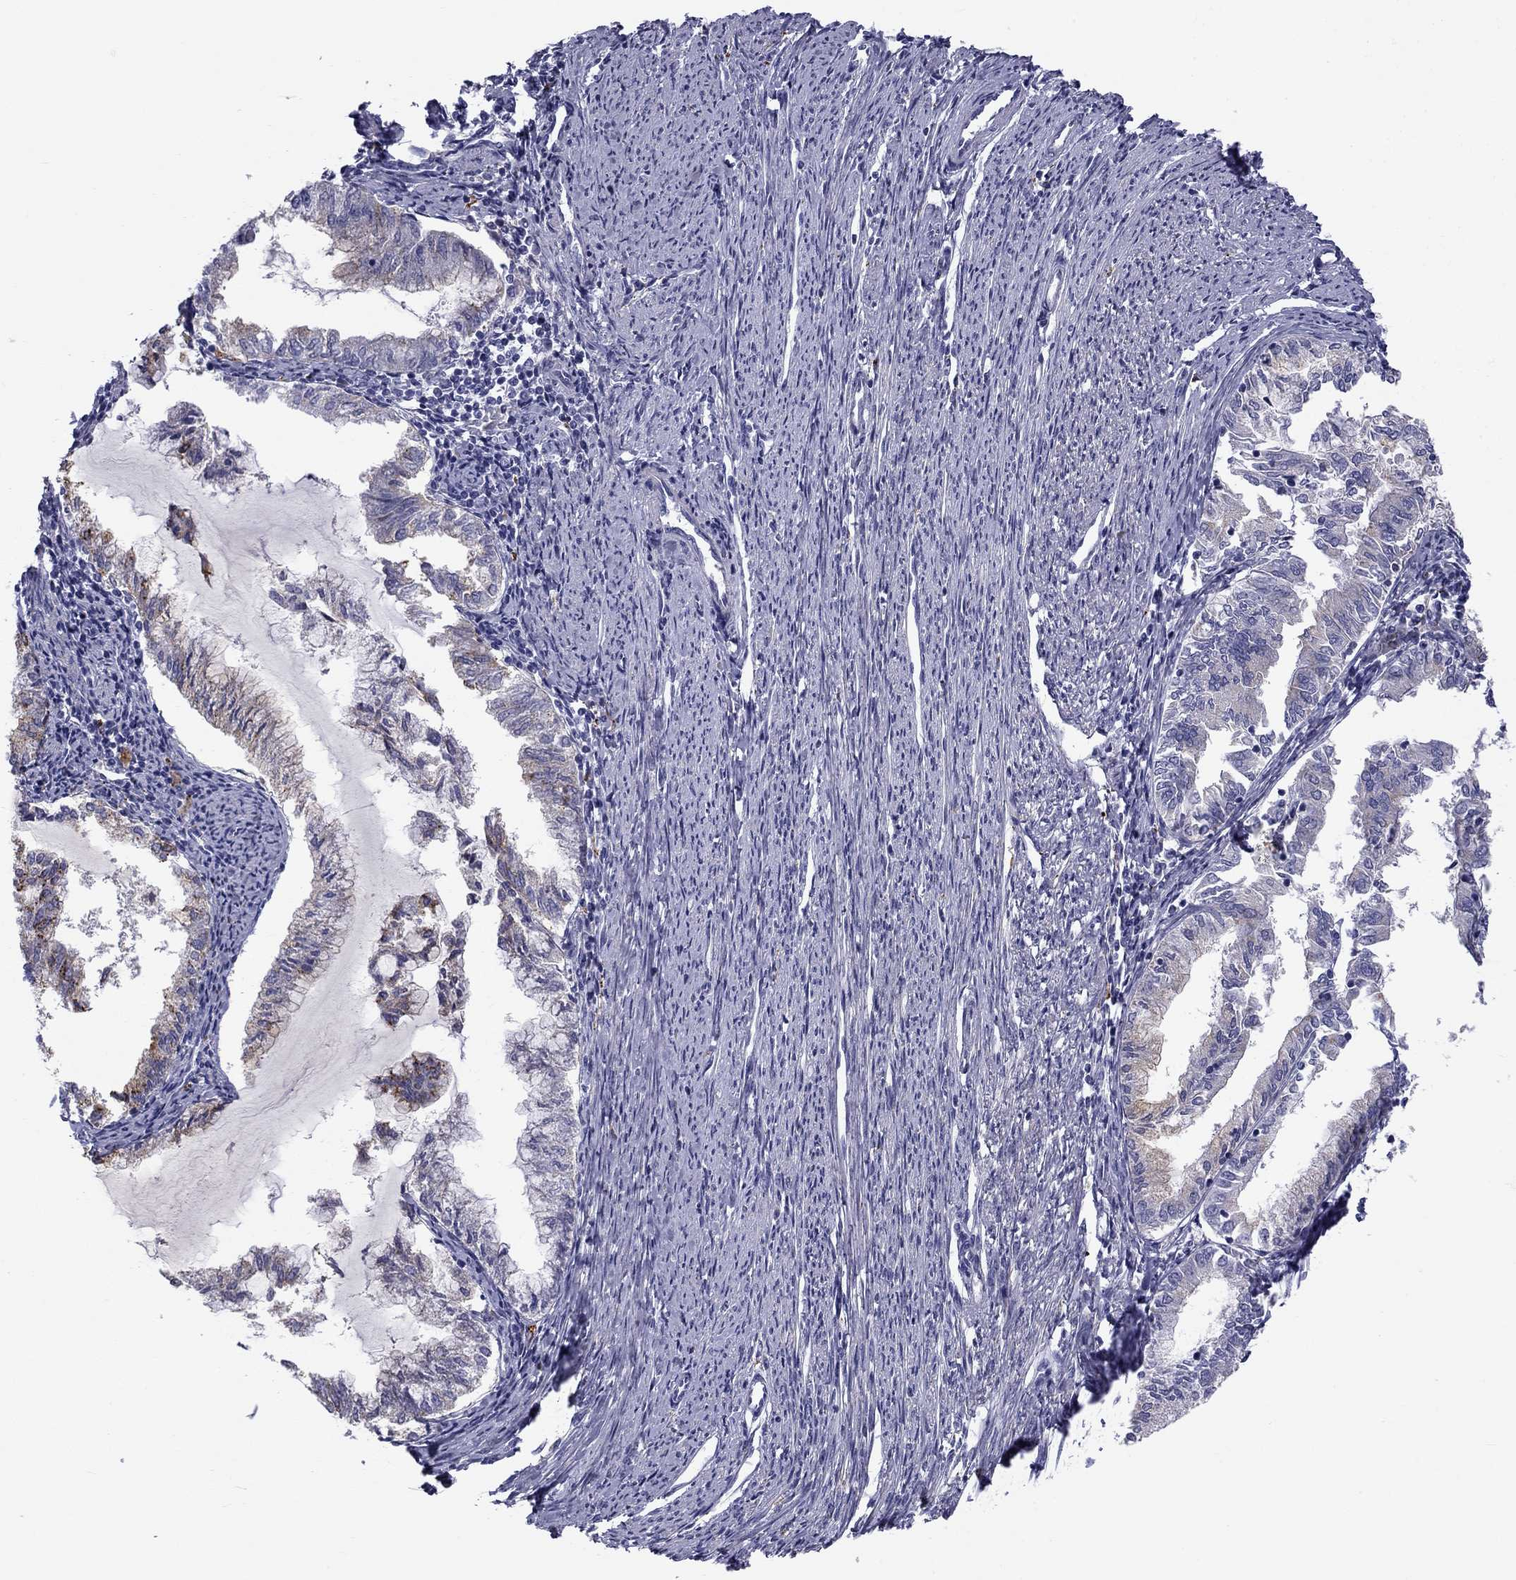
{"staining": {"intensity": "moderate", "quantity": "<25%", "location": "cytoplasmic/membranous"}, "tissue": "endometrial cancer", "cell_type": "Tumor cells", "image_type": "cancer", "snomed": [{"axis": "morphology", "description": "Adenocarcinoma, NOS"}, {"axis": "topography", "description": "Endometrium"}], "caption": "Immunohistochemical staining of endometrial adenocarcinoma exhibits low levels of moderate cytoplasmic/membranous expression in approximately <25% of tumor cells.", "gene": "CLPSL2", "patient": {"sex": "female", "age": 79}}